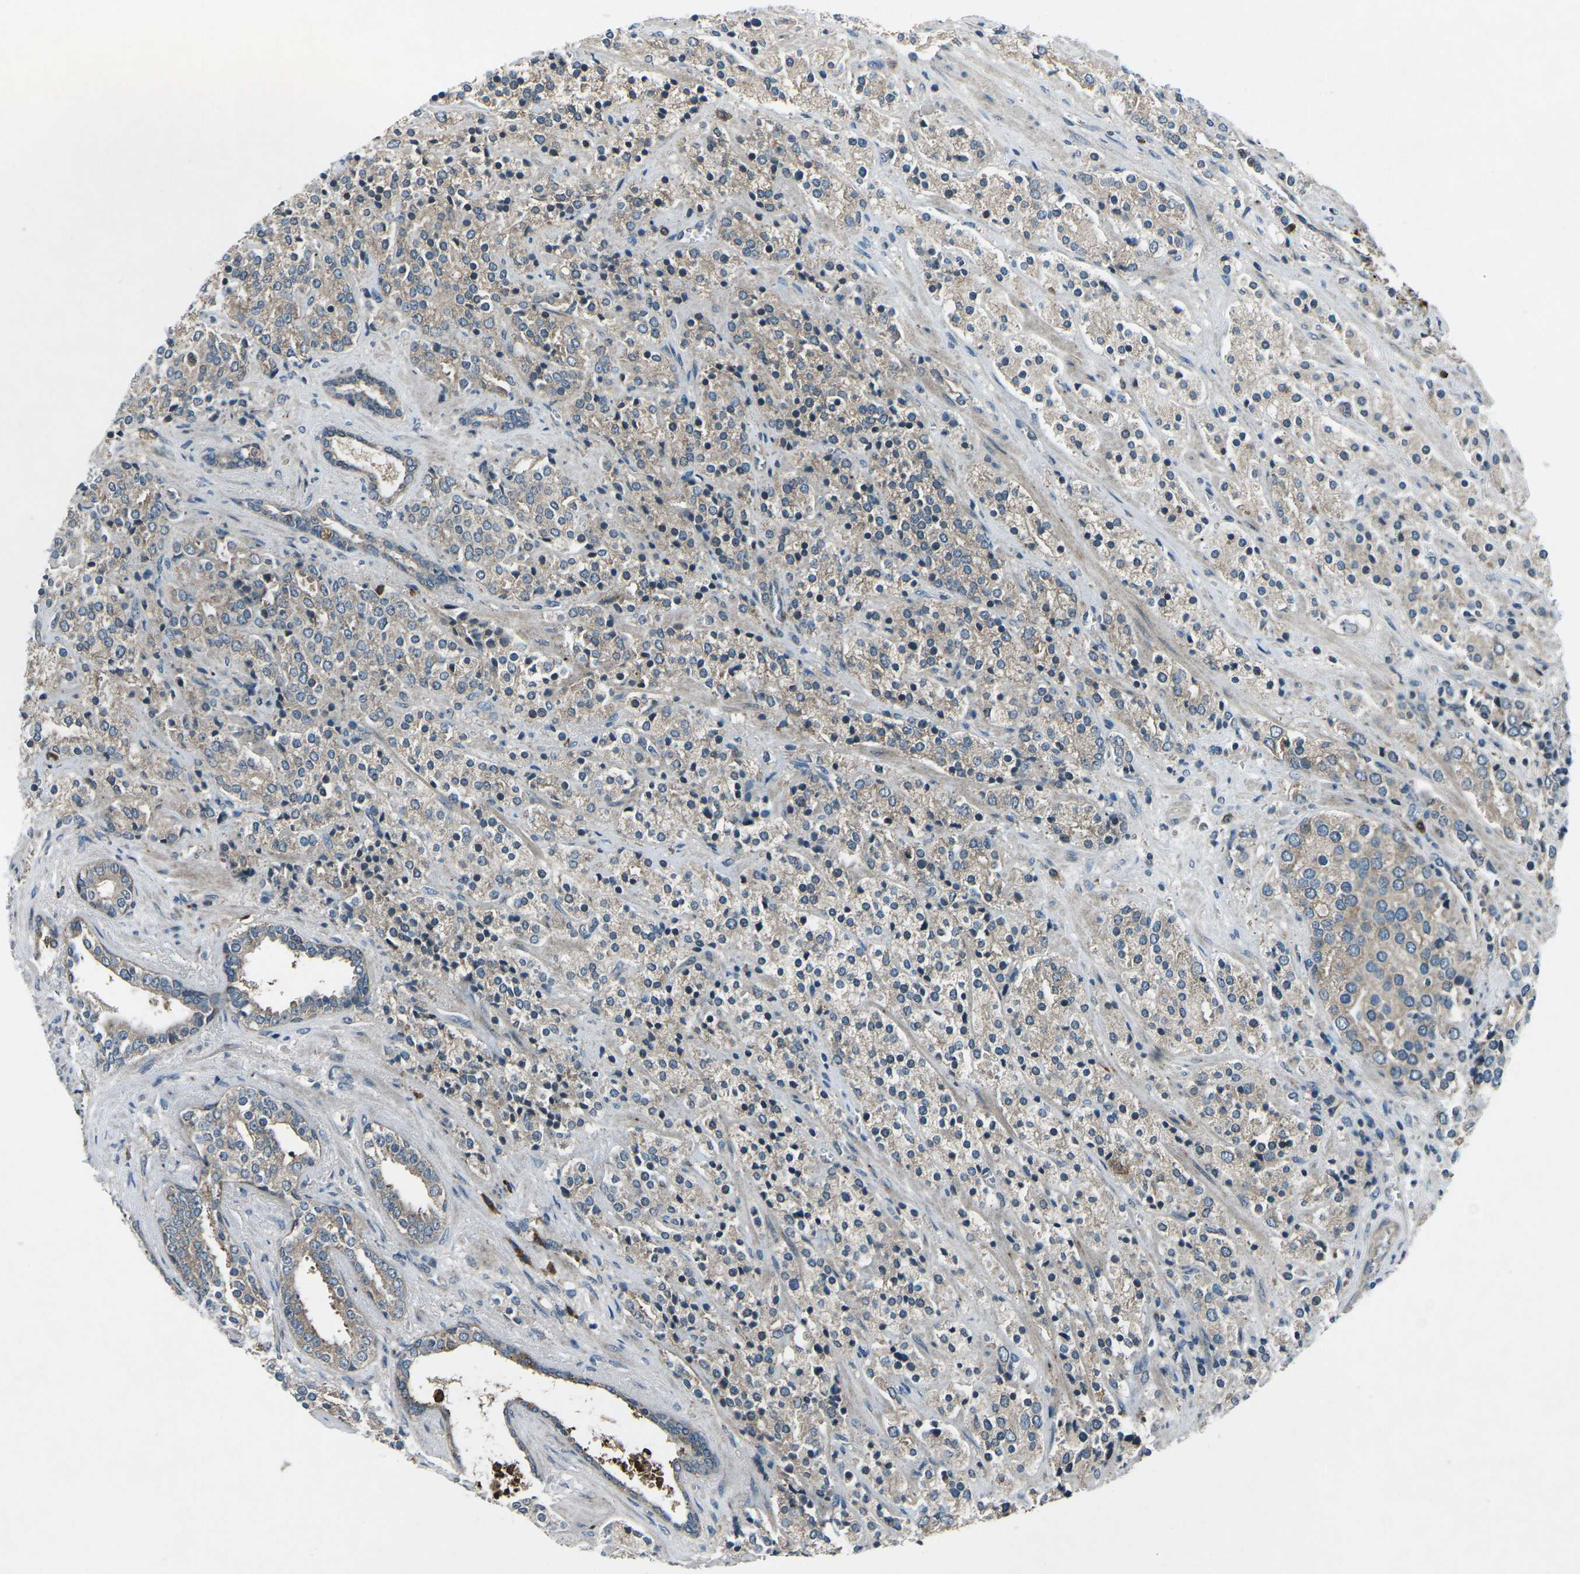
{"staining": {"intensity": "weak", "quantity": ">75%", "location": "cytoplasmic/membranous"}, "tissue": "prostate cancer", "cell_type": "Tumor cells", "image_type": "cancer", "snomed": [{"axis": "morphology", "description": "Adenocarcinoma, High grade"}, {"axis": "topography", "description": "Prostate"}], "caption": "Protein expression analysis of human prostate cancer reveals weak cytoplasmic/membranous staining in about >75% of tumor cells.", "gene": "CDK16", "patient": {"sex": "male", "age": 71}}